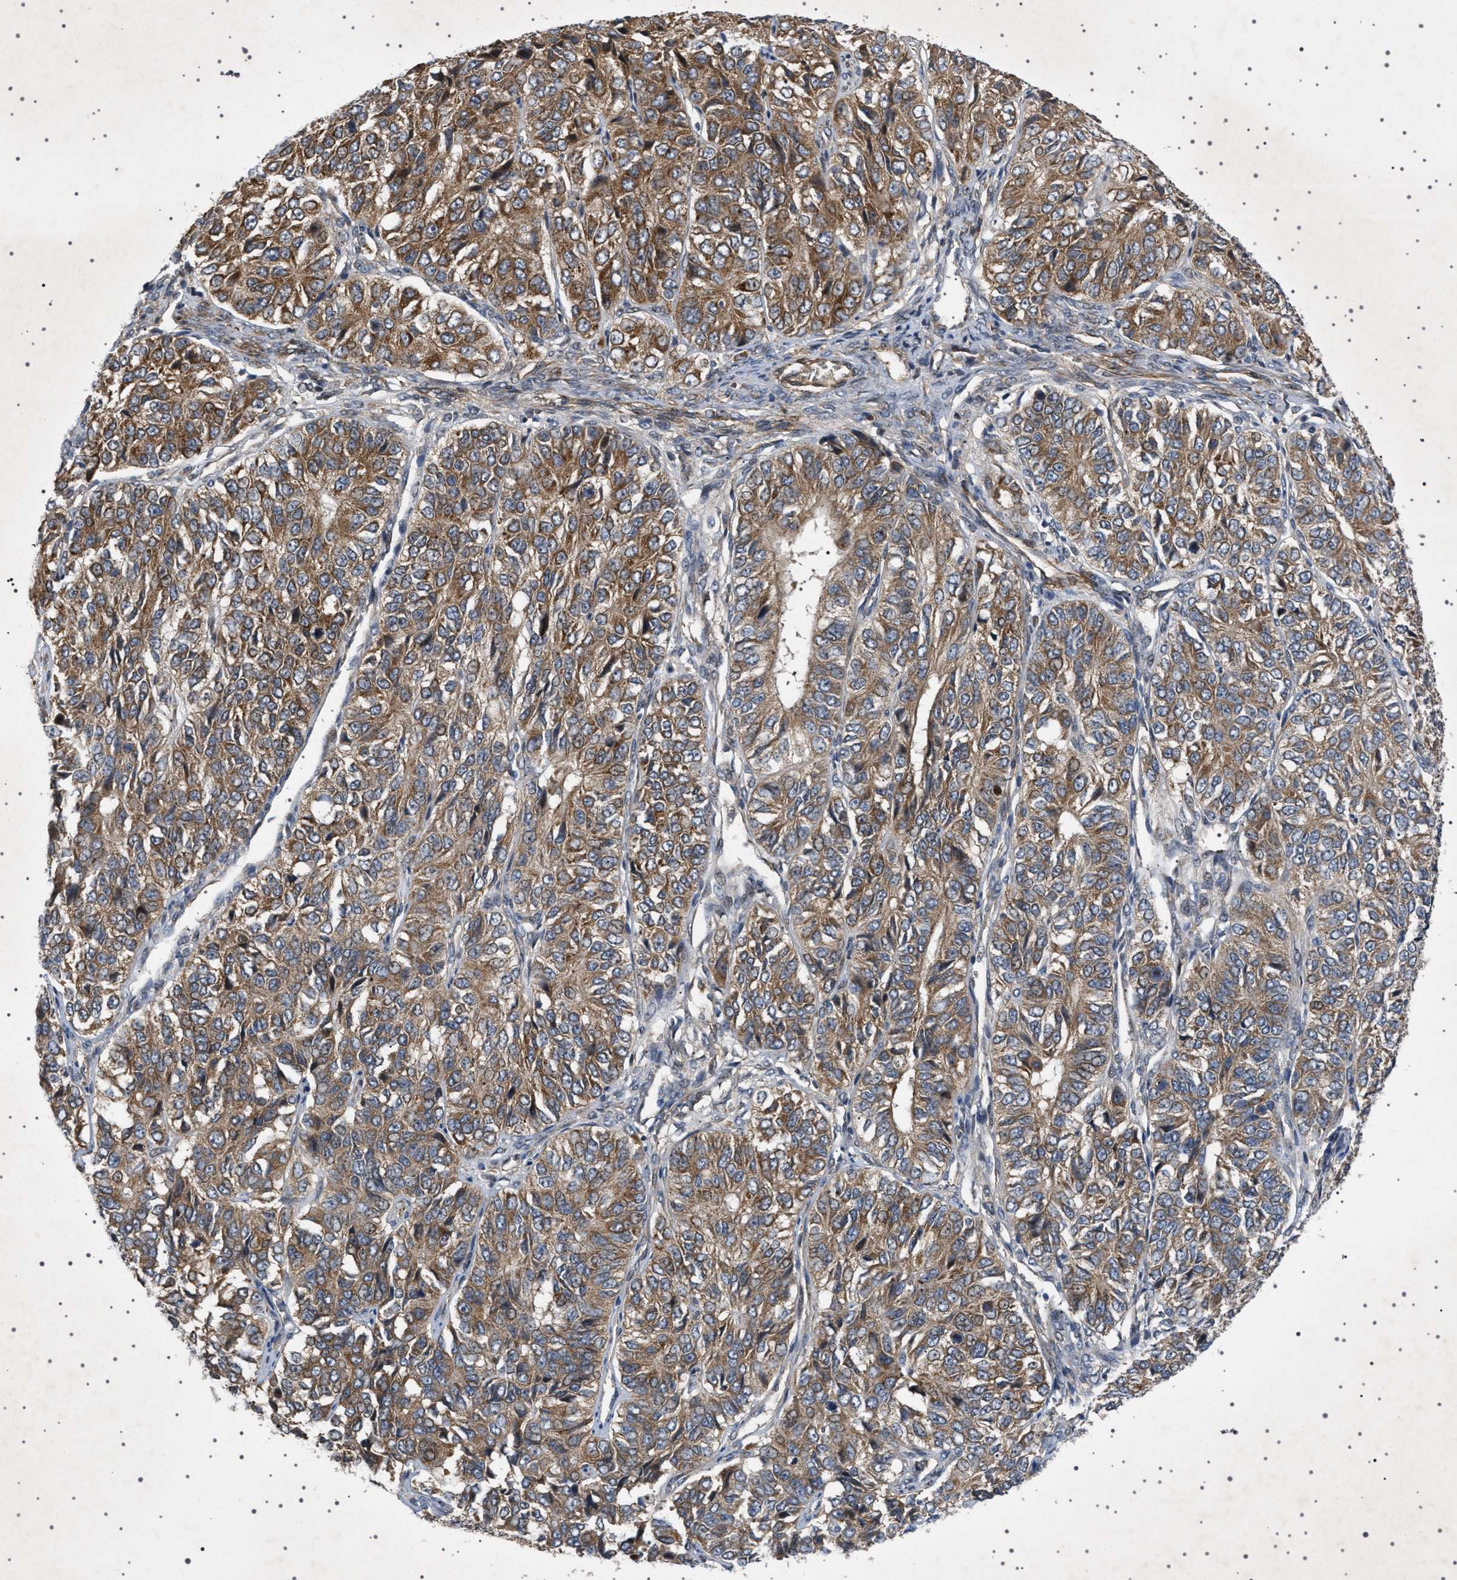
{"staining": {"intensity": "moderate", "quantity": ">75%", "location": "cytoplasmic/membranous"}, "tissue": "ovarian cancer", "cell_type": "Tumor cells", "image_type": "cancer", "snomed": [{"axis": "morphology", "description": "Carcinoma, endometroid"}, {"axis": "topography", "description": "Ovary"}], "caption": "Human ovarian cancer (endometroid carcinoma) stained with a brown dye exhibits moderate cytoplasmic/membranous positive expression in about >75% of tumor cells.", "gene": "CCDC186", "patient": {"sex": "female", "age": 51}}